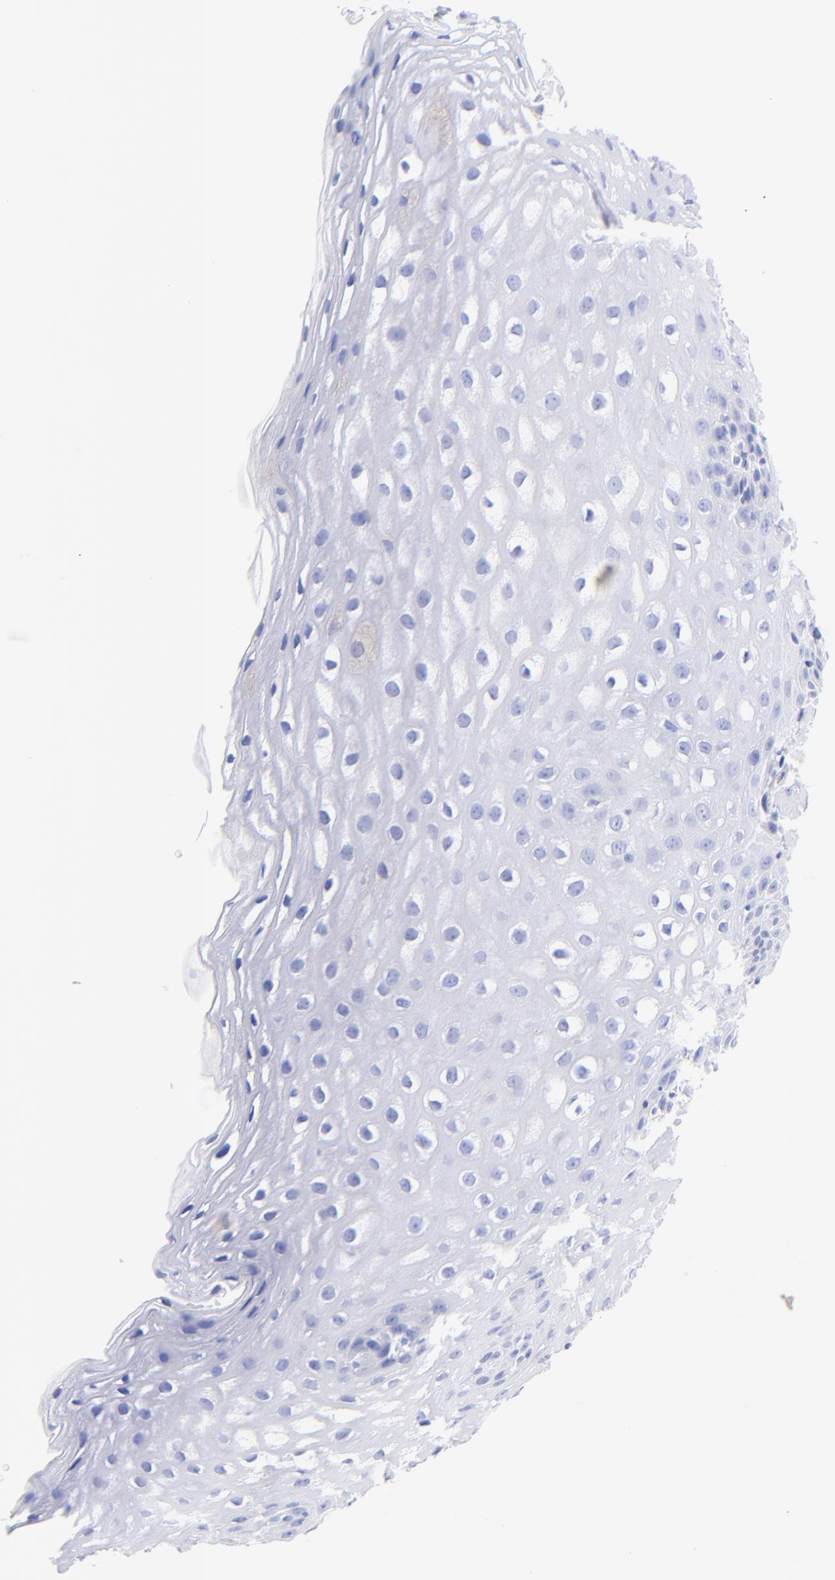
{"staining": {"intensity": "negative", "quantity": "none", "location": "none"}, "tissue": "esophagus", "cell_type": "Squamous epithelial cells", "image_type": "normal", "snomed": [{"axis": "morphology", "description": "Normal tissue, NOS"}, {"axis": "topography", "description": "Esophagus"}], "caption": "The micrograph demonstrates no staining of squamous epithelial cells in benign esophagus.", "gene": "C1QTNF6", "patient": {"sex": "female", "age": 70}}